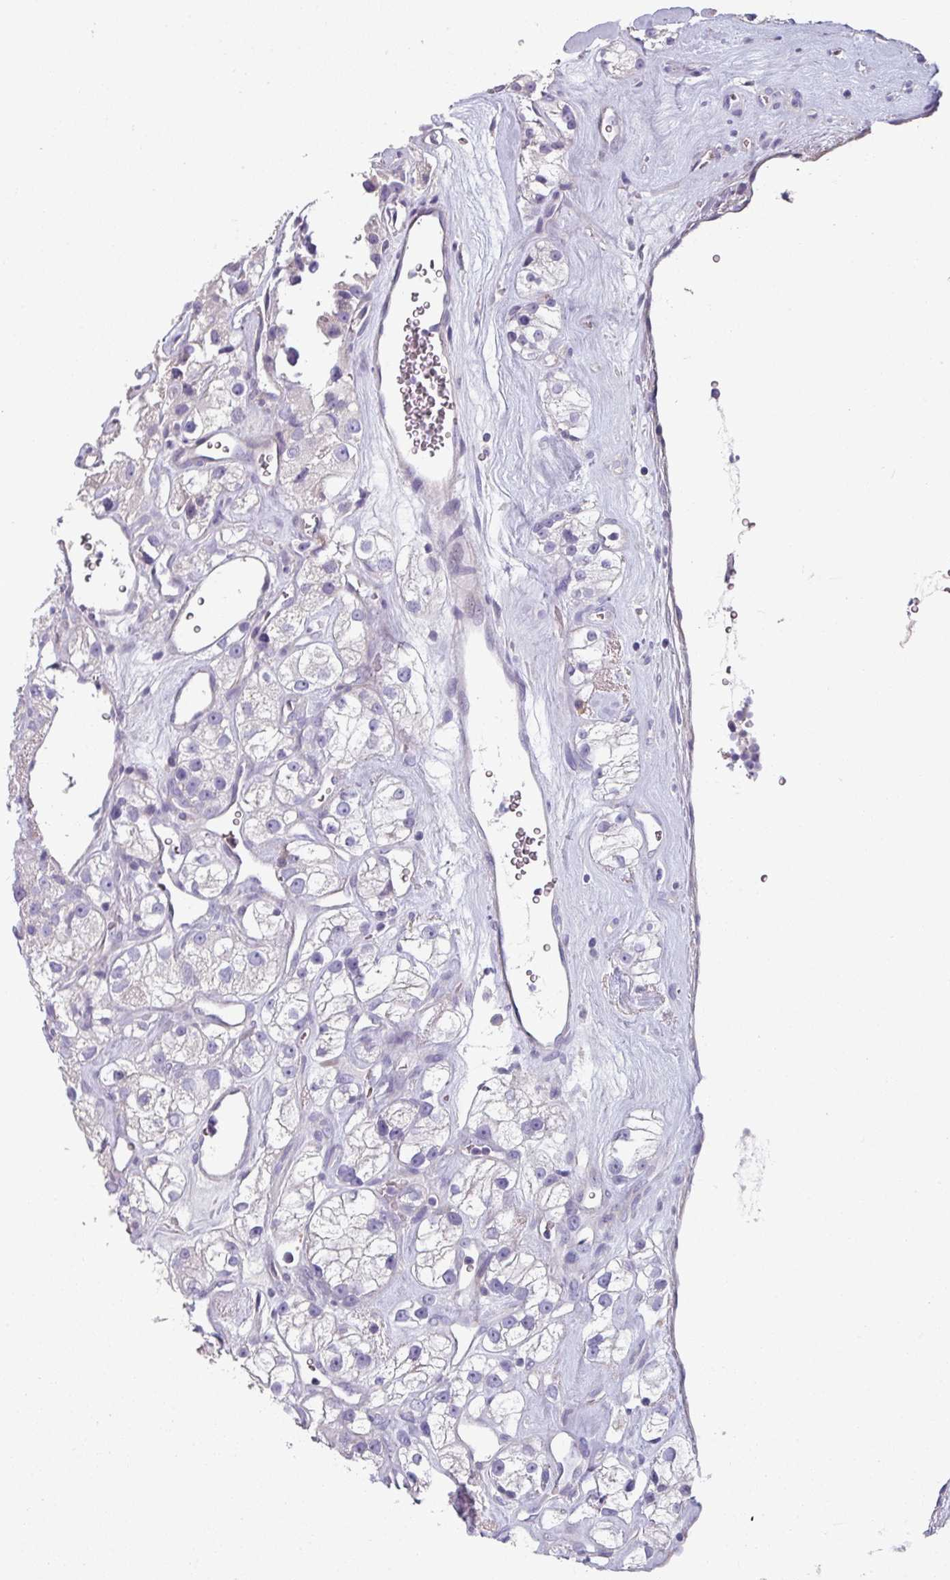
{"staining": {"intensity": "negative", "quantity": "none", "location": "none"}, "tissue": "renal cancer", "cell_type": "Tumor cells", "image_type": "cancer", "snomed": [{"axis": "morphology", "description": "Adenocarcinoma, NOS"}, {"axis": "topography", "description": "Kidney"}], "caption": "Photomicrograph shows no protein staining in tumor cells of renal cancer tissue. The staining is performed using DAB (3,3'-diaminobenzidine) brown chromogen with nuclei counter-stained in using hematoxylin.", "gene": "TMEM132A", "patient": {"sex": "male", "age": 77}}